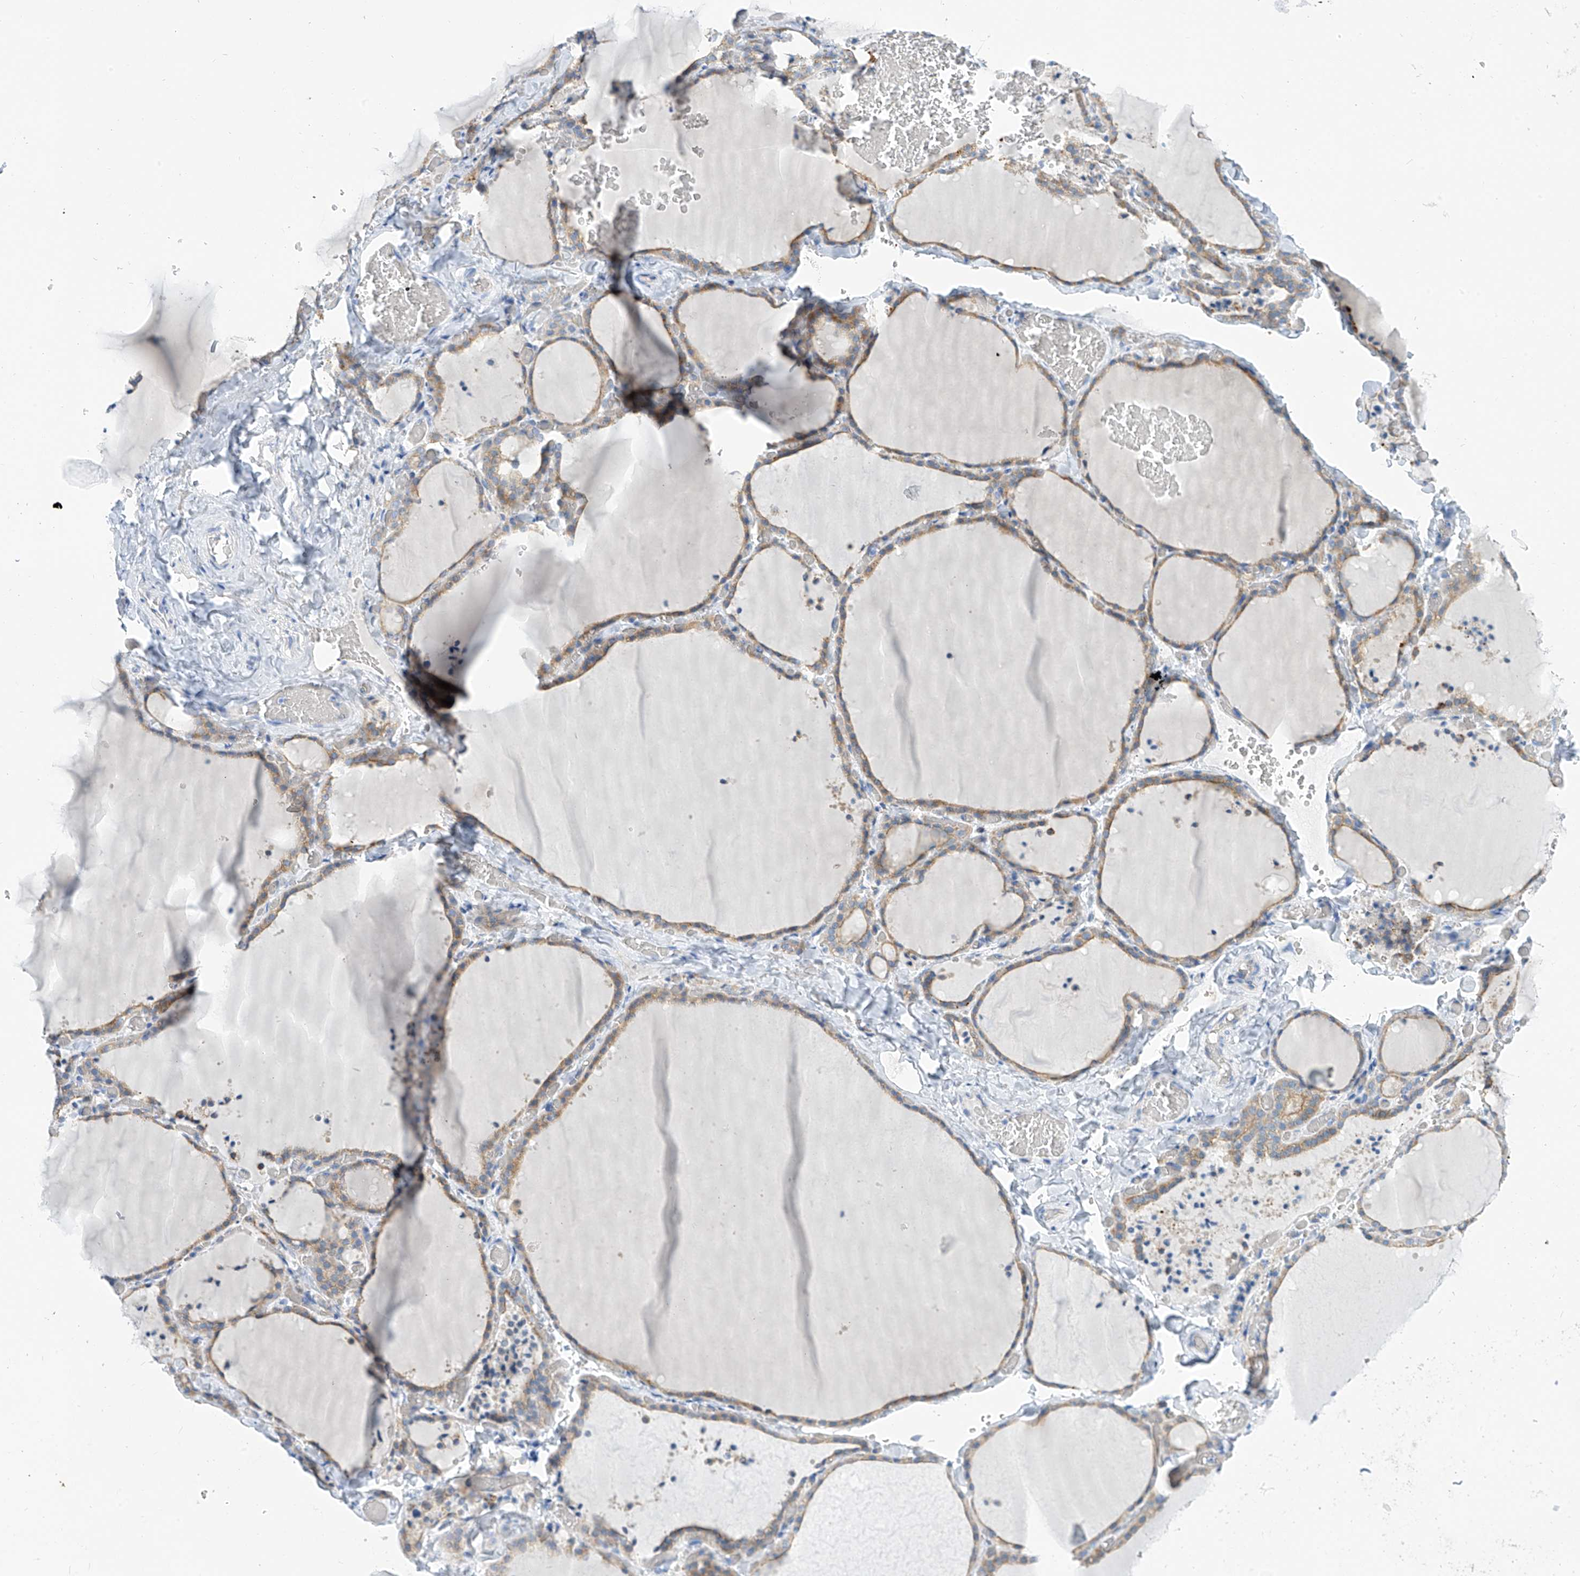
{"staining": {"intensity": "moderate", "quantity": ">75%", "location": "cytoplasmic/membranous"}, "tissue": "thyroid gland", "cell_type": "Glandular cells", "image_type": "normal", "snomed": [{"axis": "morphology", "description": "Normal tissue, NOS"}, {"axis": "topography", "description": "Thyroid gland"}], "caption": "Protein expression by IHC shows moderate cytoplasmic/membranous positivity in approximately >75% of glandular cells in normal thyroid gland. Ihc stains the protein in brown and the nuclei are stained blue.", "gene": "PIK3C2B", "patient": {"sex": "female", "age": 22}}